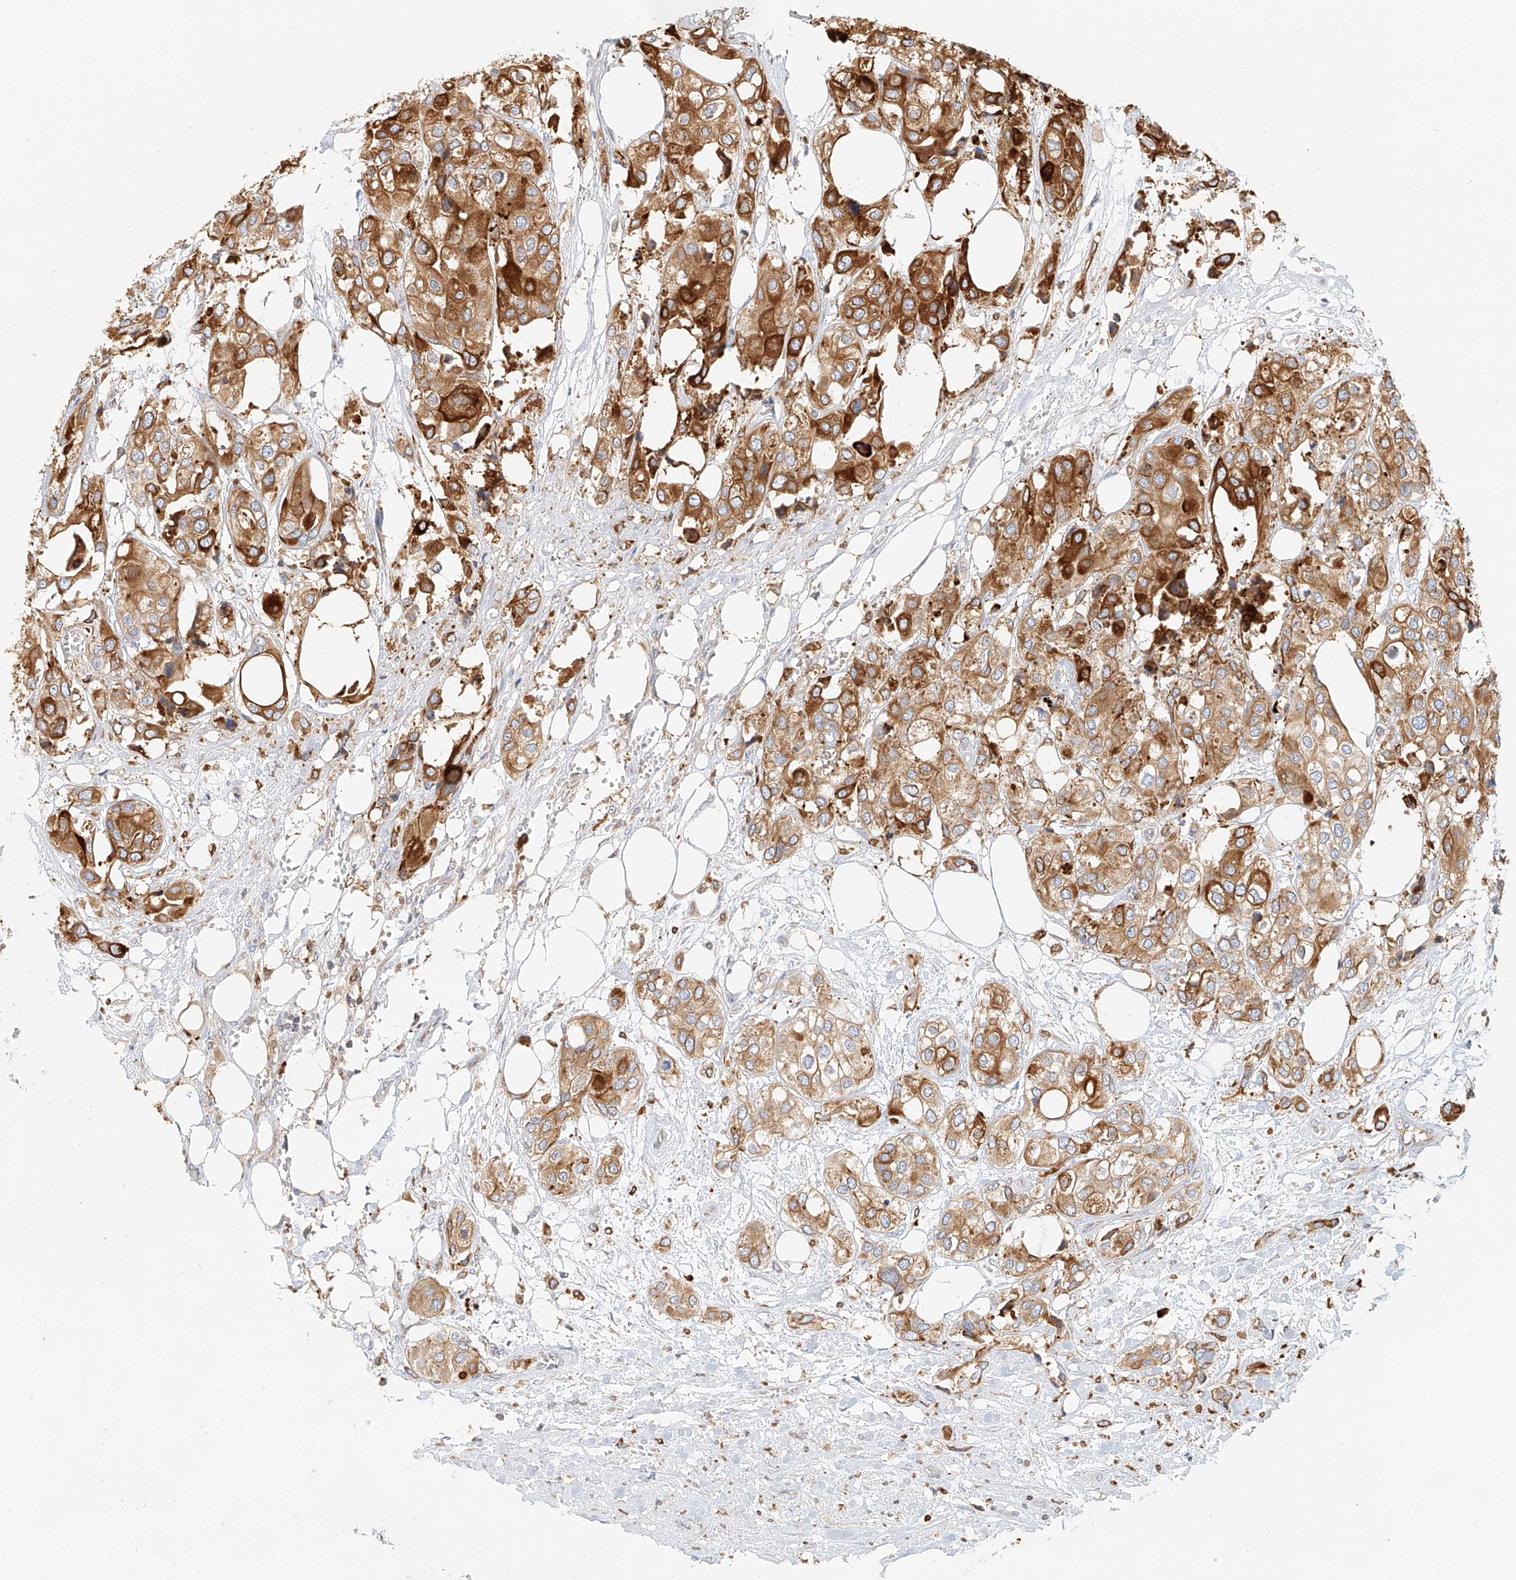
{"staining": {"intensity": "strong", "quantity": ">75%", "location": "cytoplasmic/membranous"}, "tissue": "urothelial cancer", "cell_type": "Tumor cells", "image_type": "cancer", "snomed": [{"axis": "morphology", "description": "Urothelial carcinoma, High grade"}, {"axis": "topography", "description": "Urinary bladder"}], "caption": "Strong cytoplasmic/membranous expression is identified in approximately >75% of tumor cells in urothelial carcinoma (high-grade).", "gene": "DHRS7", "patient": {"sex": "male", "age": 64}}